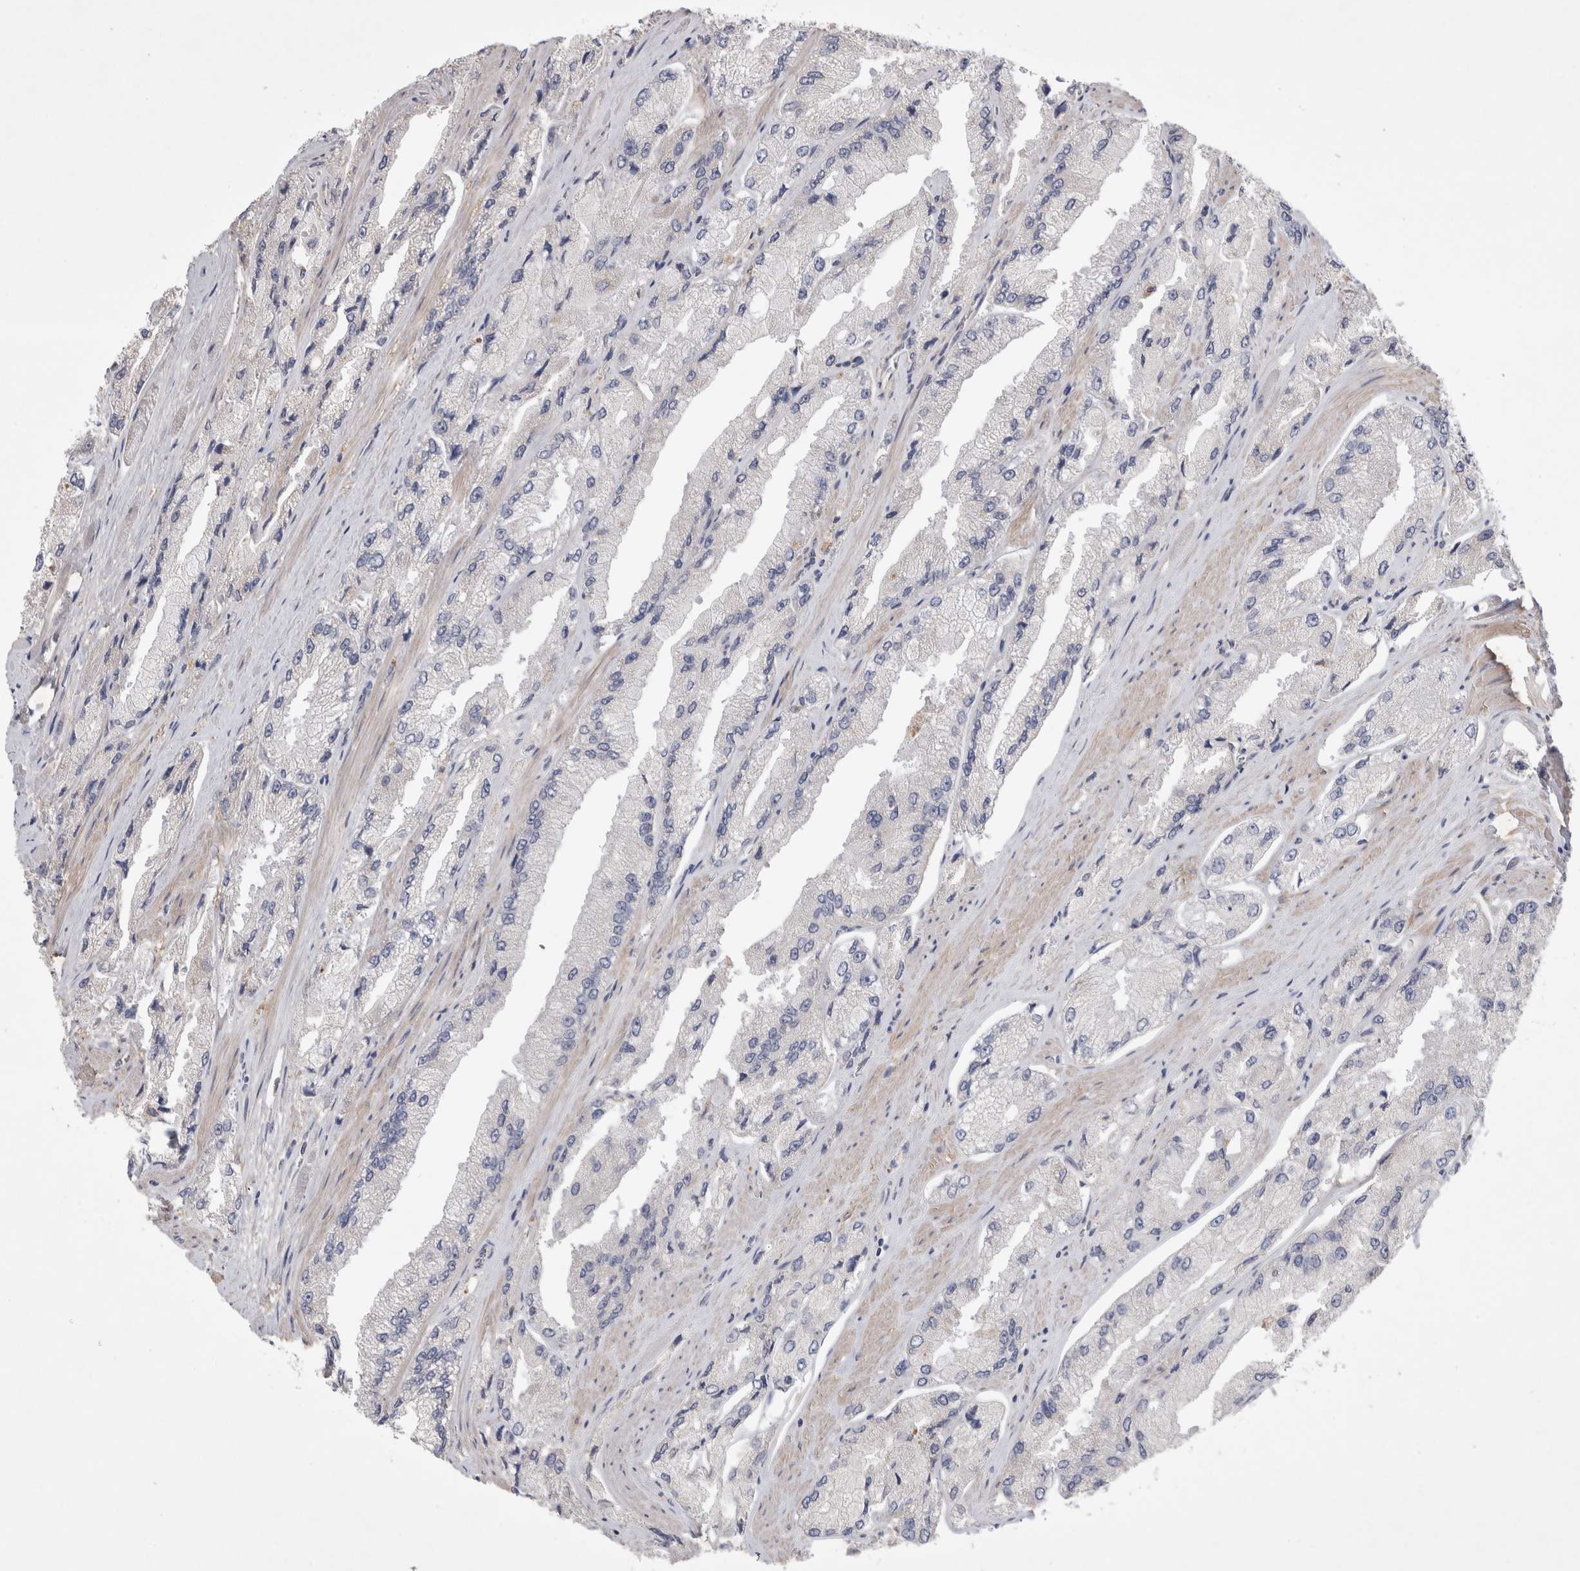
{"staining": {"intensity": "negative", "quantity": "none", "location": "none"}, "tissue": "prostate cancer", "cell_type": "Tumor cells", "image_type": "cancer", "snomed": [{"axis": "morphology", "description": "Adenocarcinoma, High grade"}, {"axis": "topography", "description": "Prostate"}], "caption": "A photomicrograph of human adenocarcinoma (high-grade) (prostate) is negative for staining in tumor cells.", "gene": "SRD5A3", "patient": {"sex": "male", "age": 58}}